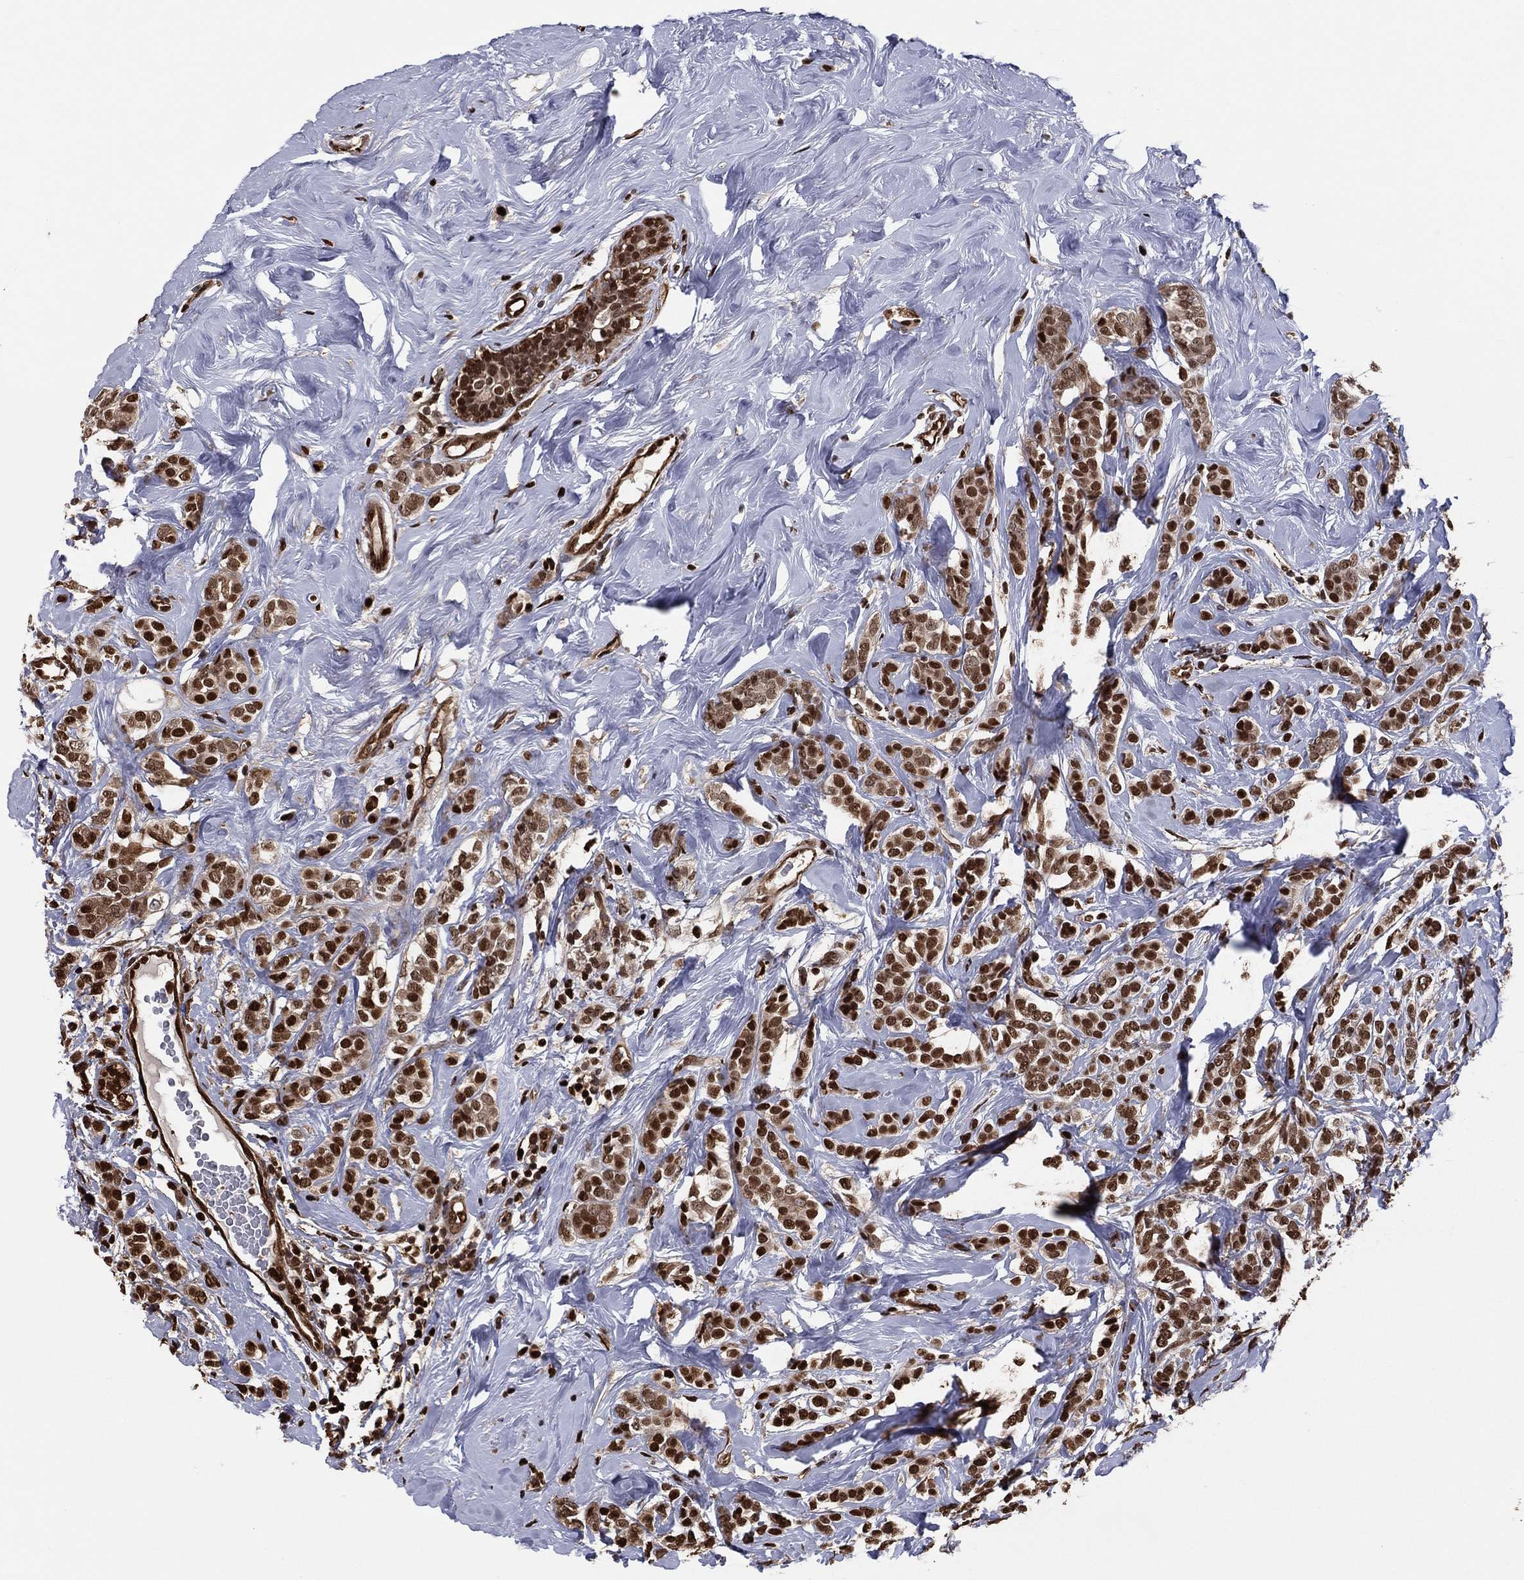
{"staining": {"intensity": "strong", "quantity": "25%-75%", "location": "nuclear"}, "tissue": "breast cancer", "cell_type": "Tumor cells", "image_type": "cancer", "snomed": [{"axis": "morphology", "description": "Lobular carcinoma"}, {"axis": "topography", "description": "Breast"}], "caption": "Breast cancer stained with a protein marker exhibits strong staining in tumor cells.", "gene": "GAPDH", "patient": {"sex": "female", "age": 49}}